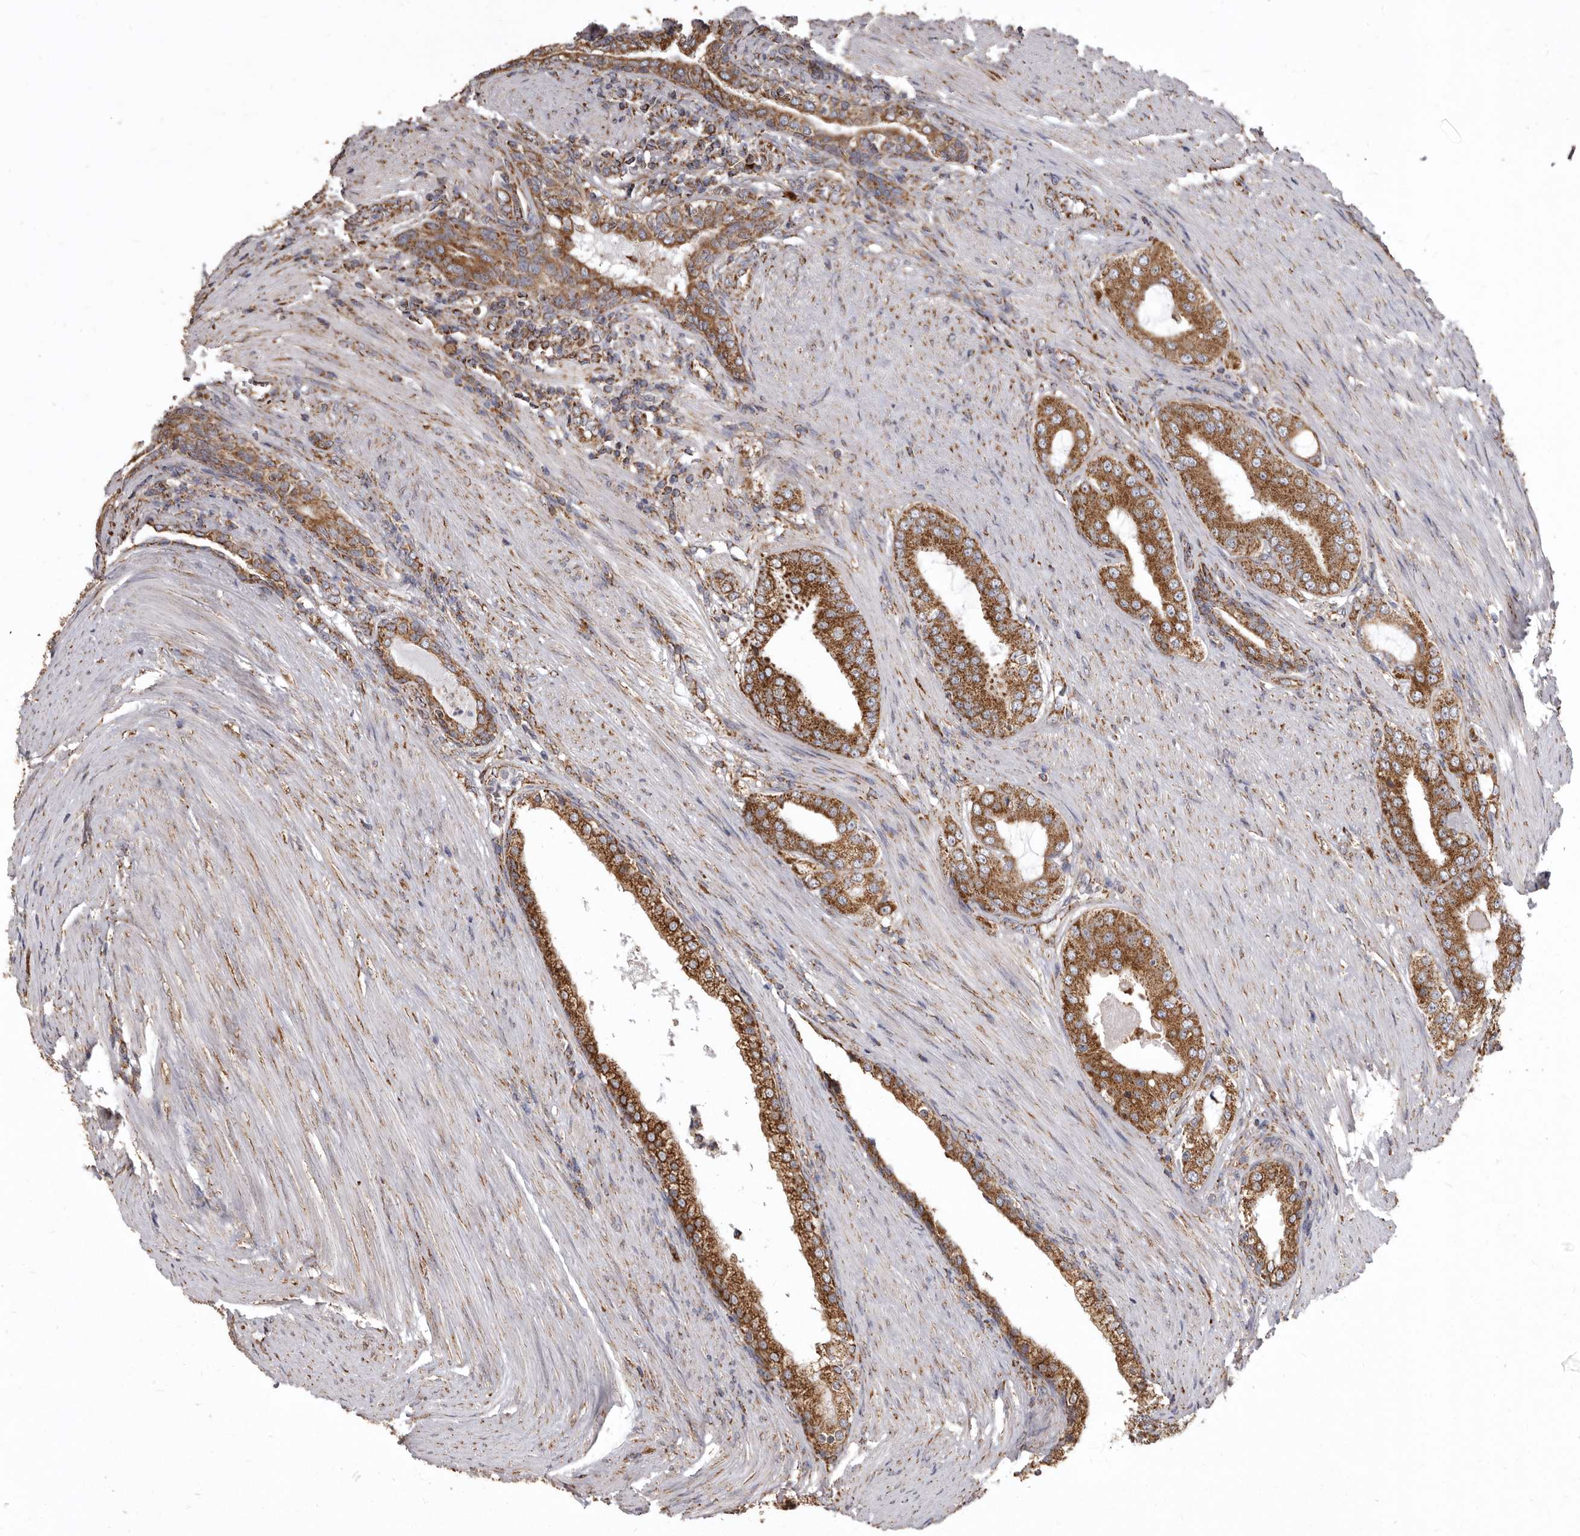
{"staining": {"intensity": "strong", "quantity": ">75%", "location": "cytoplasmic/membranous"}, "tissue": "prostate cancer", "cell_type": "Tumor cells", "image_type": "cancer", "snomed": [{"axis": "morphology", "description": "Adenocarcinoma, High grade"}, {"axis": "topography", "description": "Prostate"}], "caption": "IHC staining of prostate high-grade adenocarcinoma, which reveals high levels of strong cytoplasmic/membranous positivity in about >75% of tumor cells indicating strong cytoplasmic/membranous protein expression. The staining was performed using DAB (3,3'-diaminobenzidine) (brown) for protein detection and nuclei were counterstained in hematoxylin (blue).", "gene": "CDK5RAP3", "patient": {"sex": "male", "age": 60}}